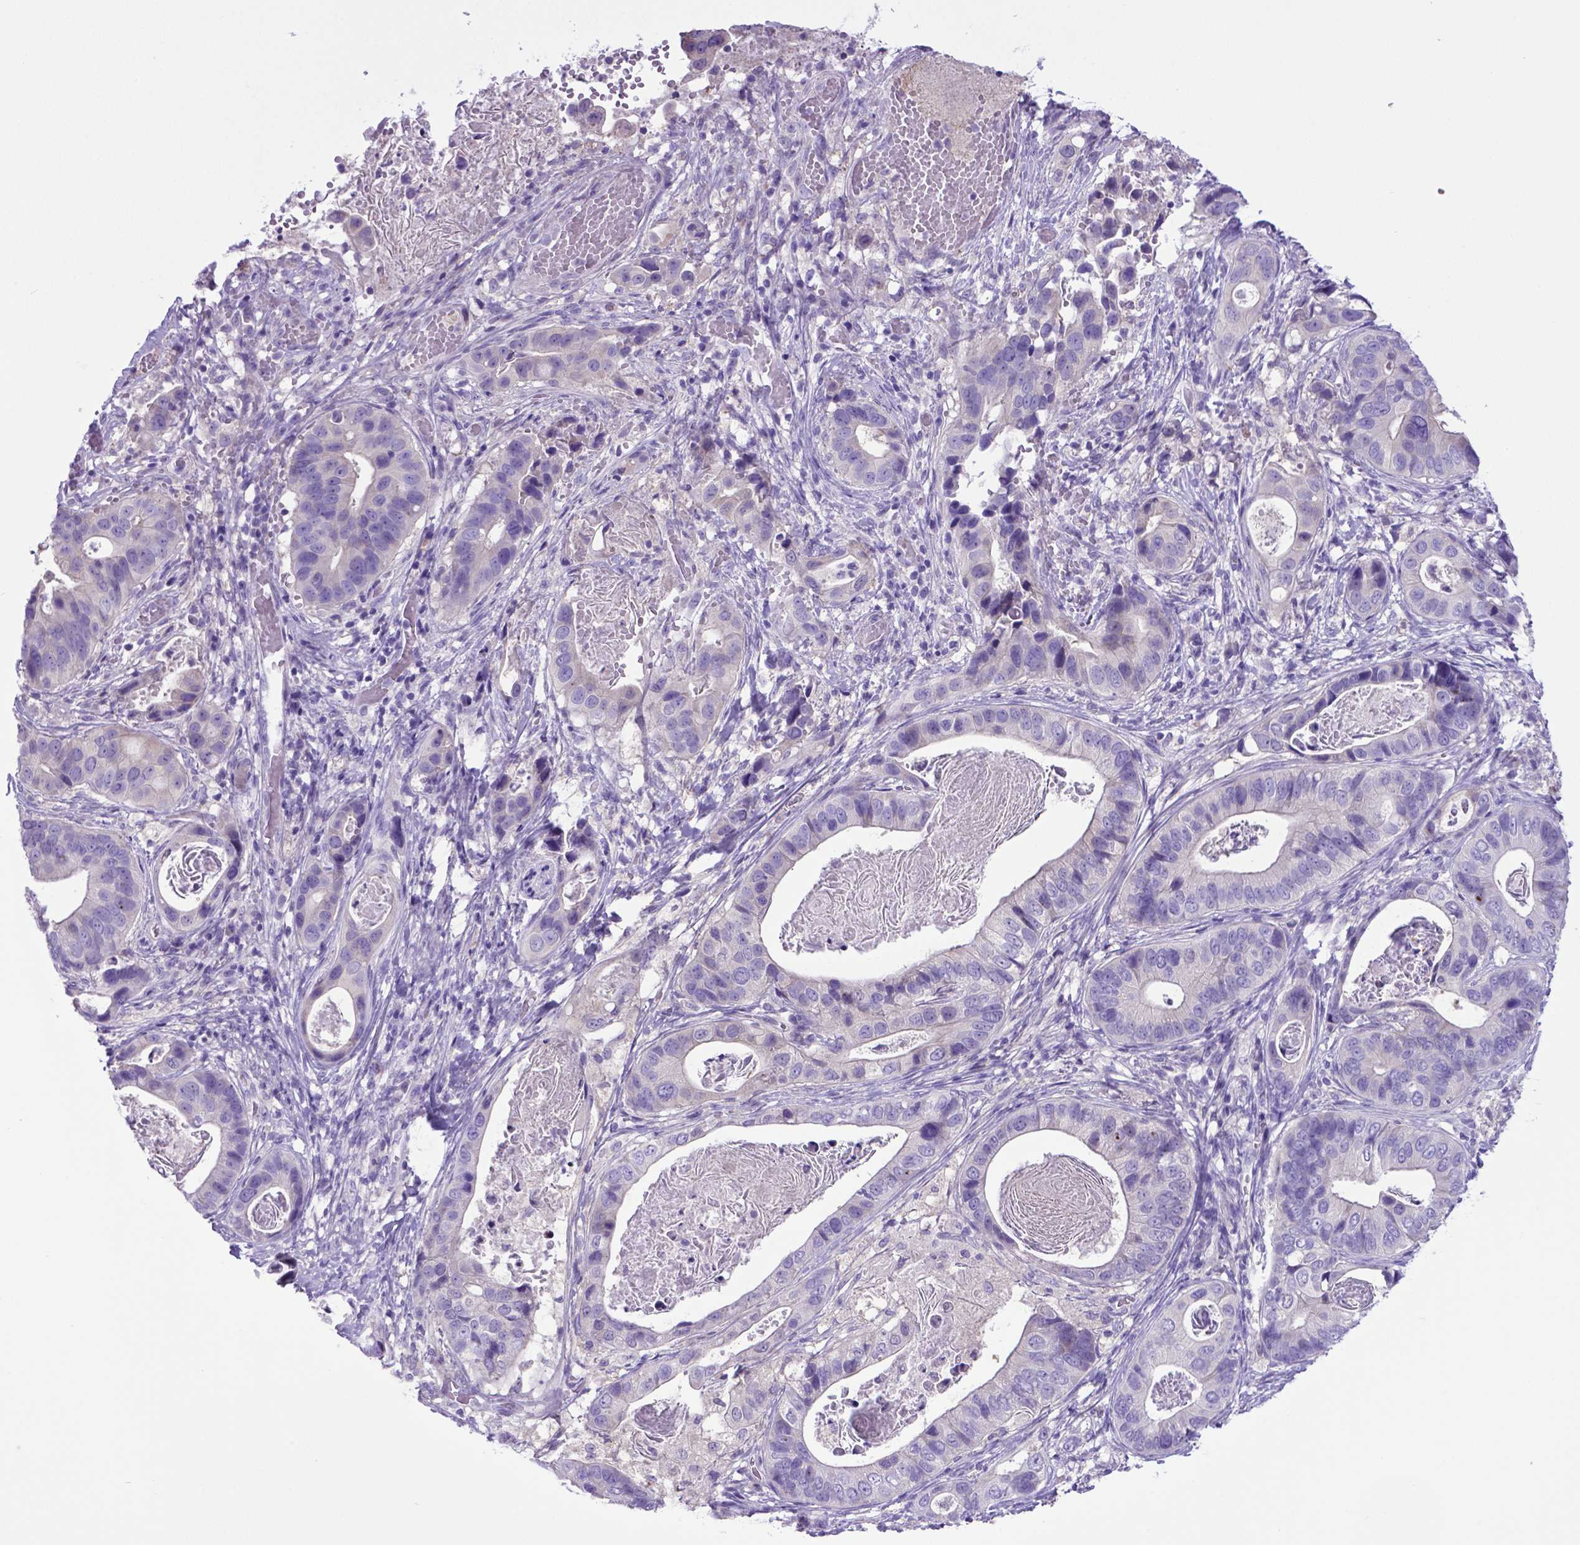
{"staining": {"intensity": "negative", "quantity": "none", "location": "none"}, "tissue": "stomach cancer", "cell_type": "Tumor cells", "image_type": "cancer", "snomed": [{"axis": "morphology", "description": "Adenocarcinoma, NOS"}, {"axis": "topography", "description": "Stomach"}], "caption": "This is an immunohistochemistry image of human stomach cancer. There is no expression in tumor cells.", "gene": "ADRA2B", "patient": {"sex": "male", "age": 84}}